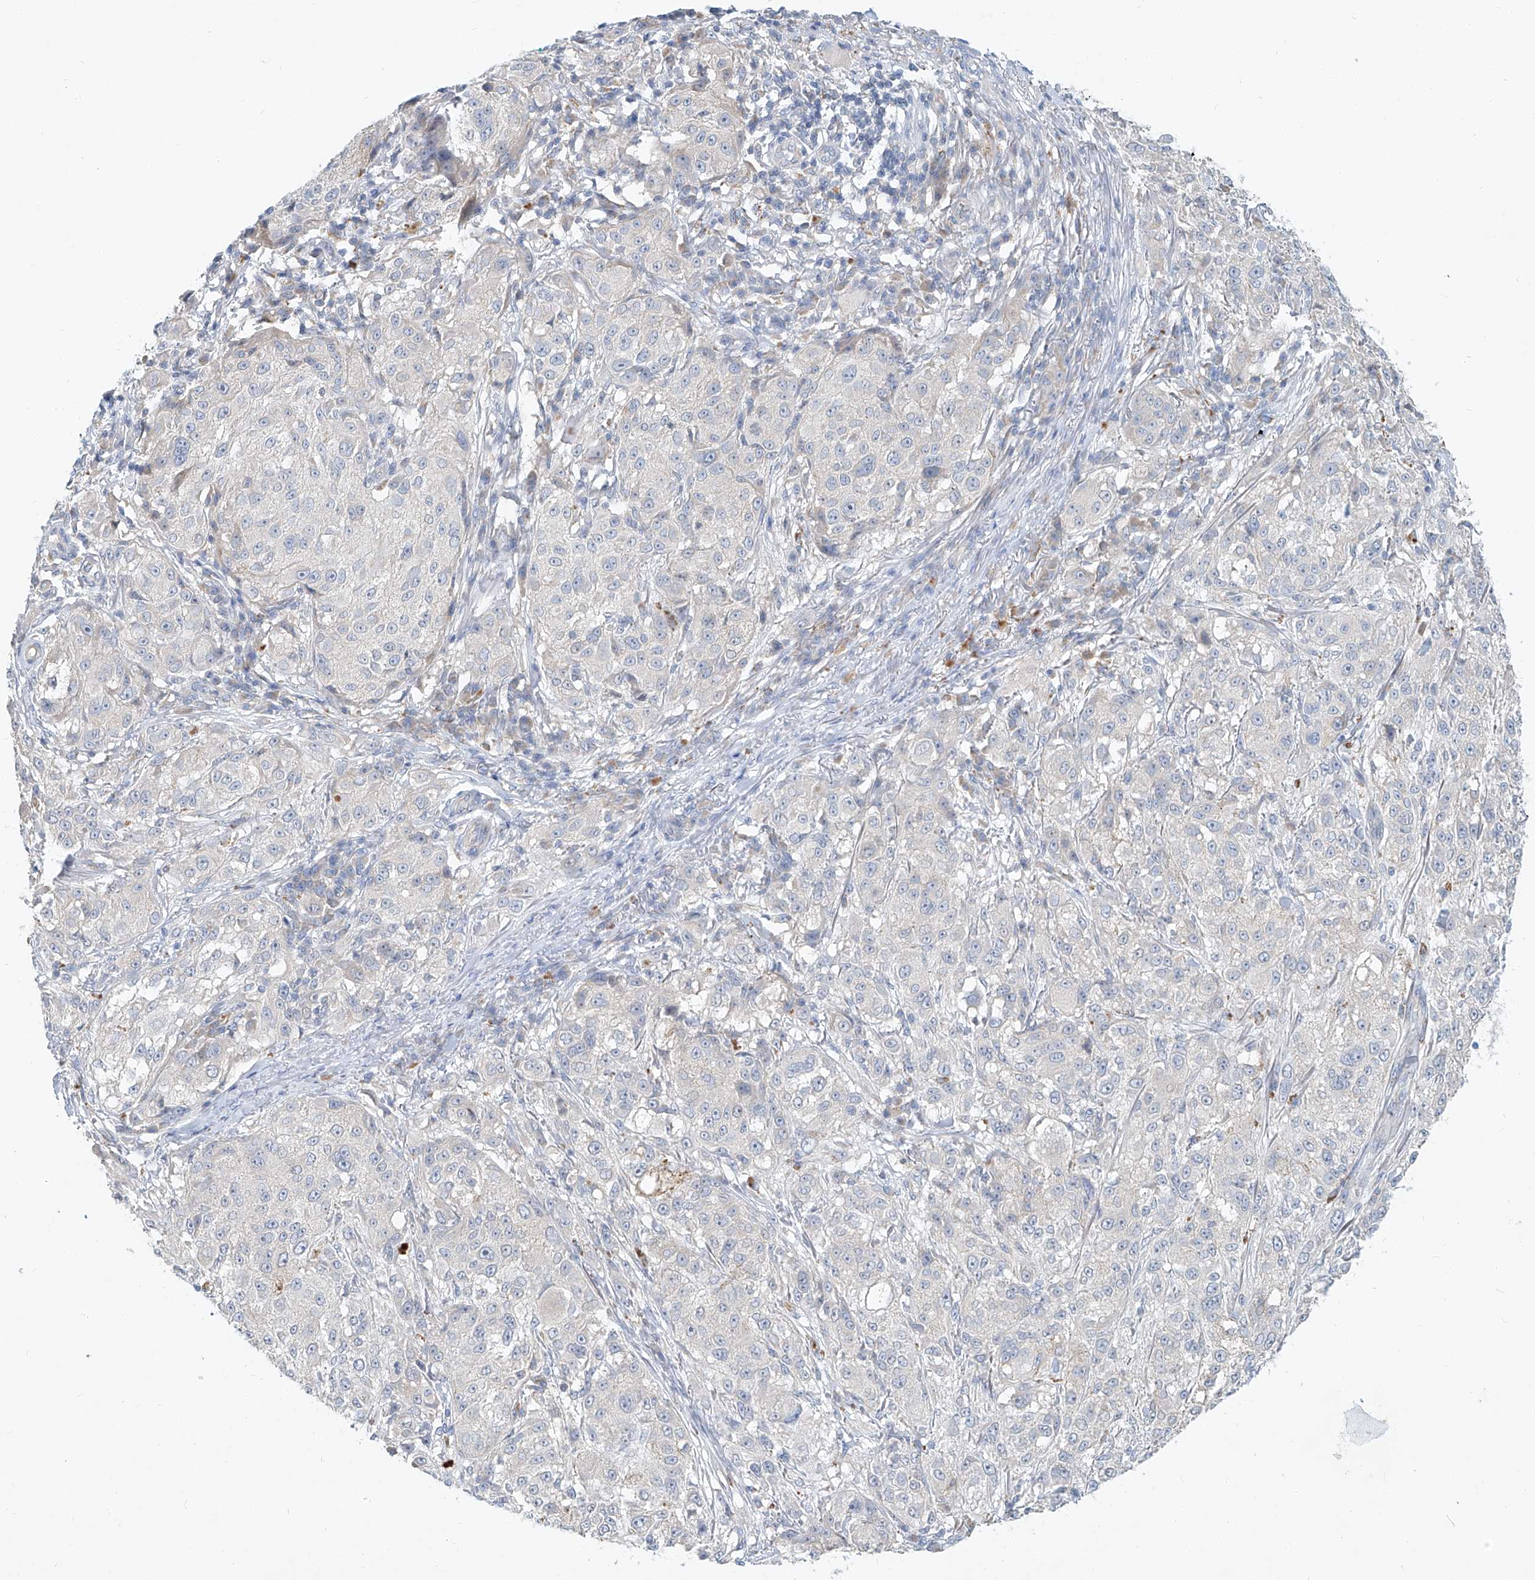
{"staining": {"intensity": "negative", "quantity": "none", "location": "none"}, "tissue": "melanoma", "cell_type": "Tumor cells", "image_type": "cancer", "snomed": [{"axis": "morphology", "description": "Necrosis, NOS"}, {"axis": "morphology", "description": "Malignant melanoma, NOS"}, {"axis": "topography", "description": "Skin"}], "caption": "There is no significant staining in tumor cells of malignant melanoma. The staining is performed using DAB (3,3'-diaminobenzidine) brown chromogen with nuclei counter-stained in using hematoxylin.", "gene": "SYTL3", "patient": {"sex": "female", "age": 87}}